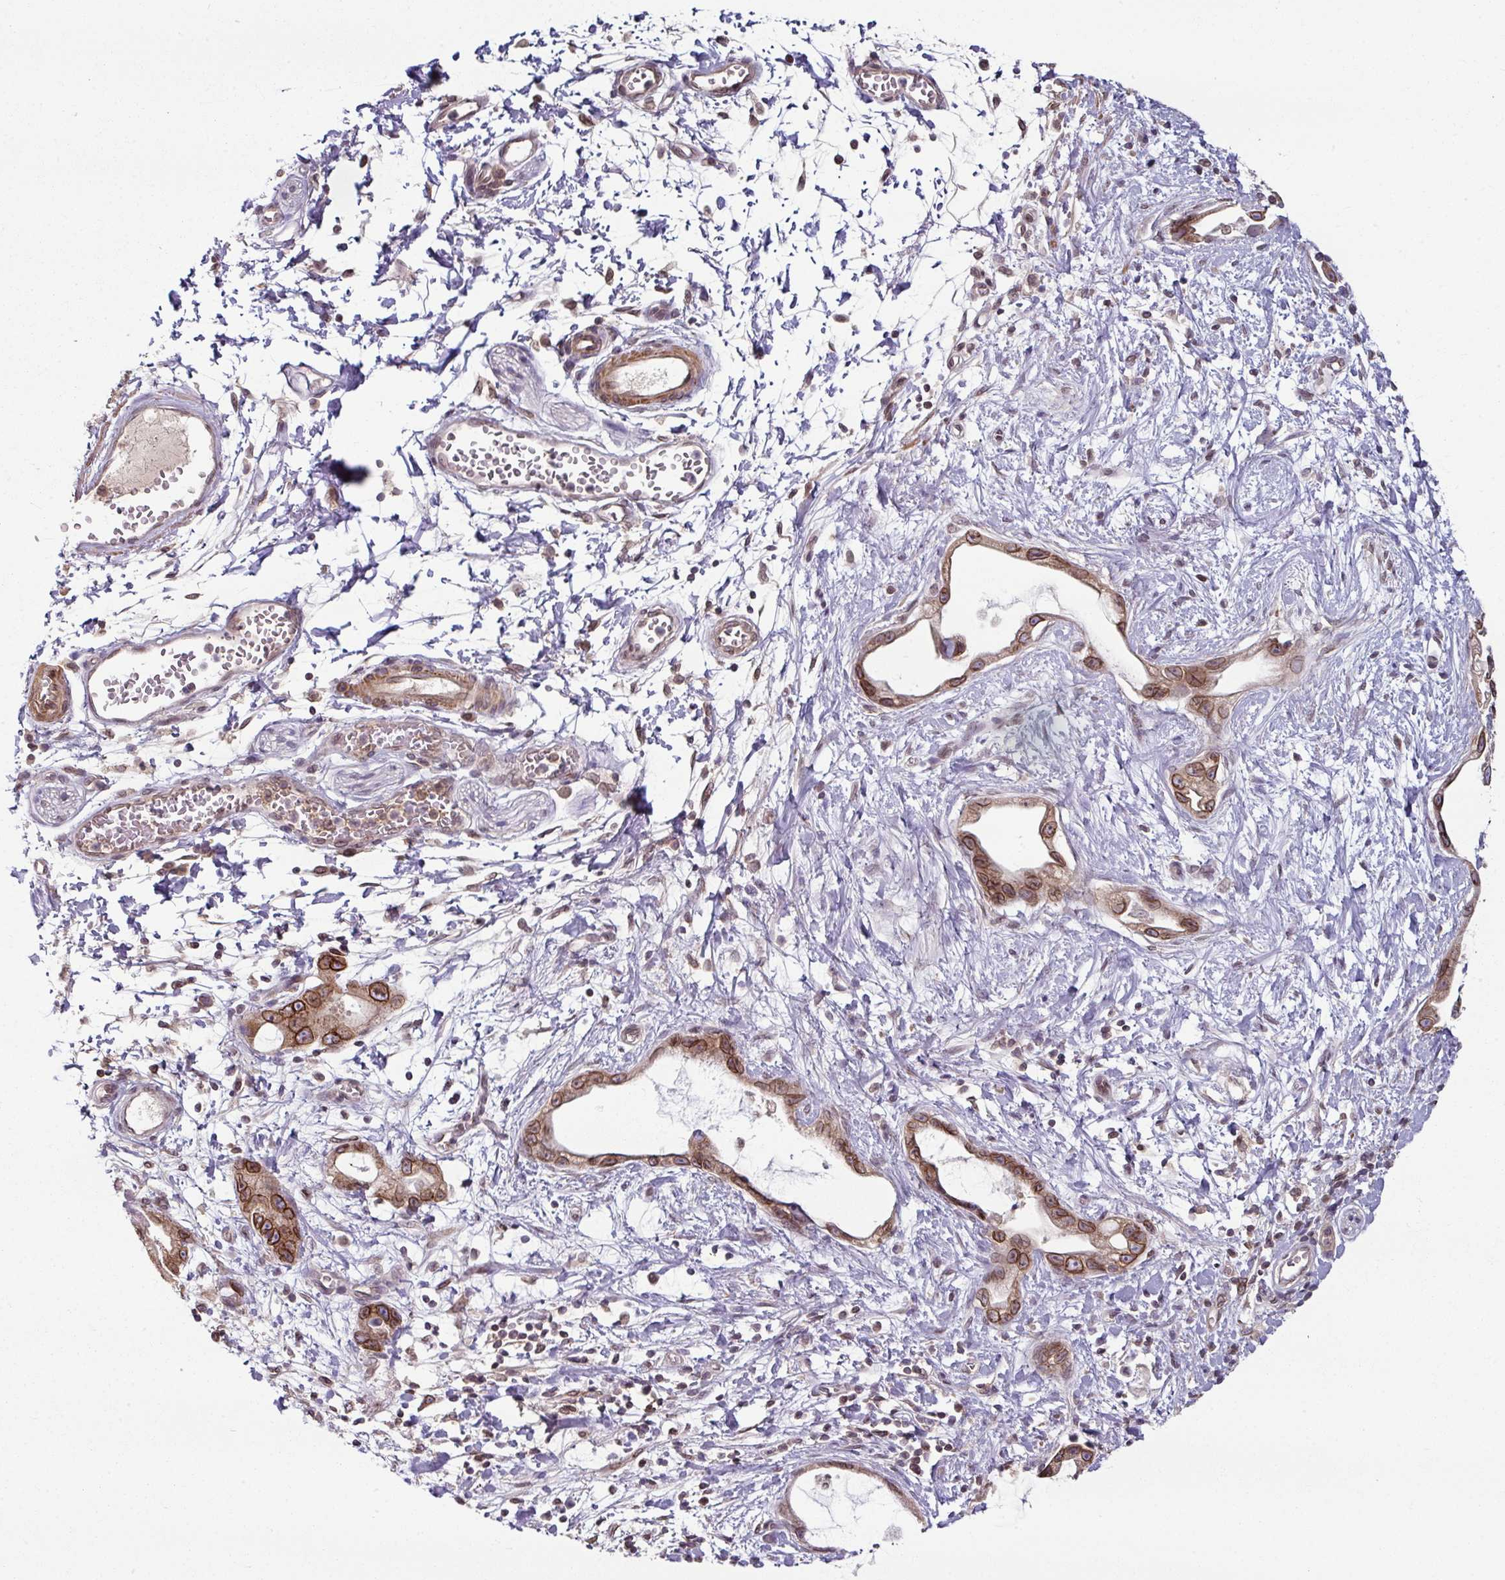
{"staining": {"intensity": "strong", "quantity": ">75%", "location": "cytoplasmic/membranous,nuclear"}, "tissue": "stomach cancer", "cell_type": "Tumor cells", "image_type": "cancer", "snomed": [{"axis": "morphology", "description": "Adenocarcinoma, NOS"}, {"axis": "topography", "description": "Stomach"}], "caption": "Immunohistochemical staining of human stomach adenocarcinoma displays high levels of strong cytoplasmic/membranous and nuclear expression in approximately >75% of tumor cells. The staining was performed using DAB (3,3'-diaminobenzidine) to visualize the protein expression in brown, while the nuclei were stained in blue with hematoxylin (Magnification: 20x).", "gene": "RANGAP1", "patient": {"sex": "male", "age": 55}}